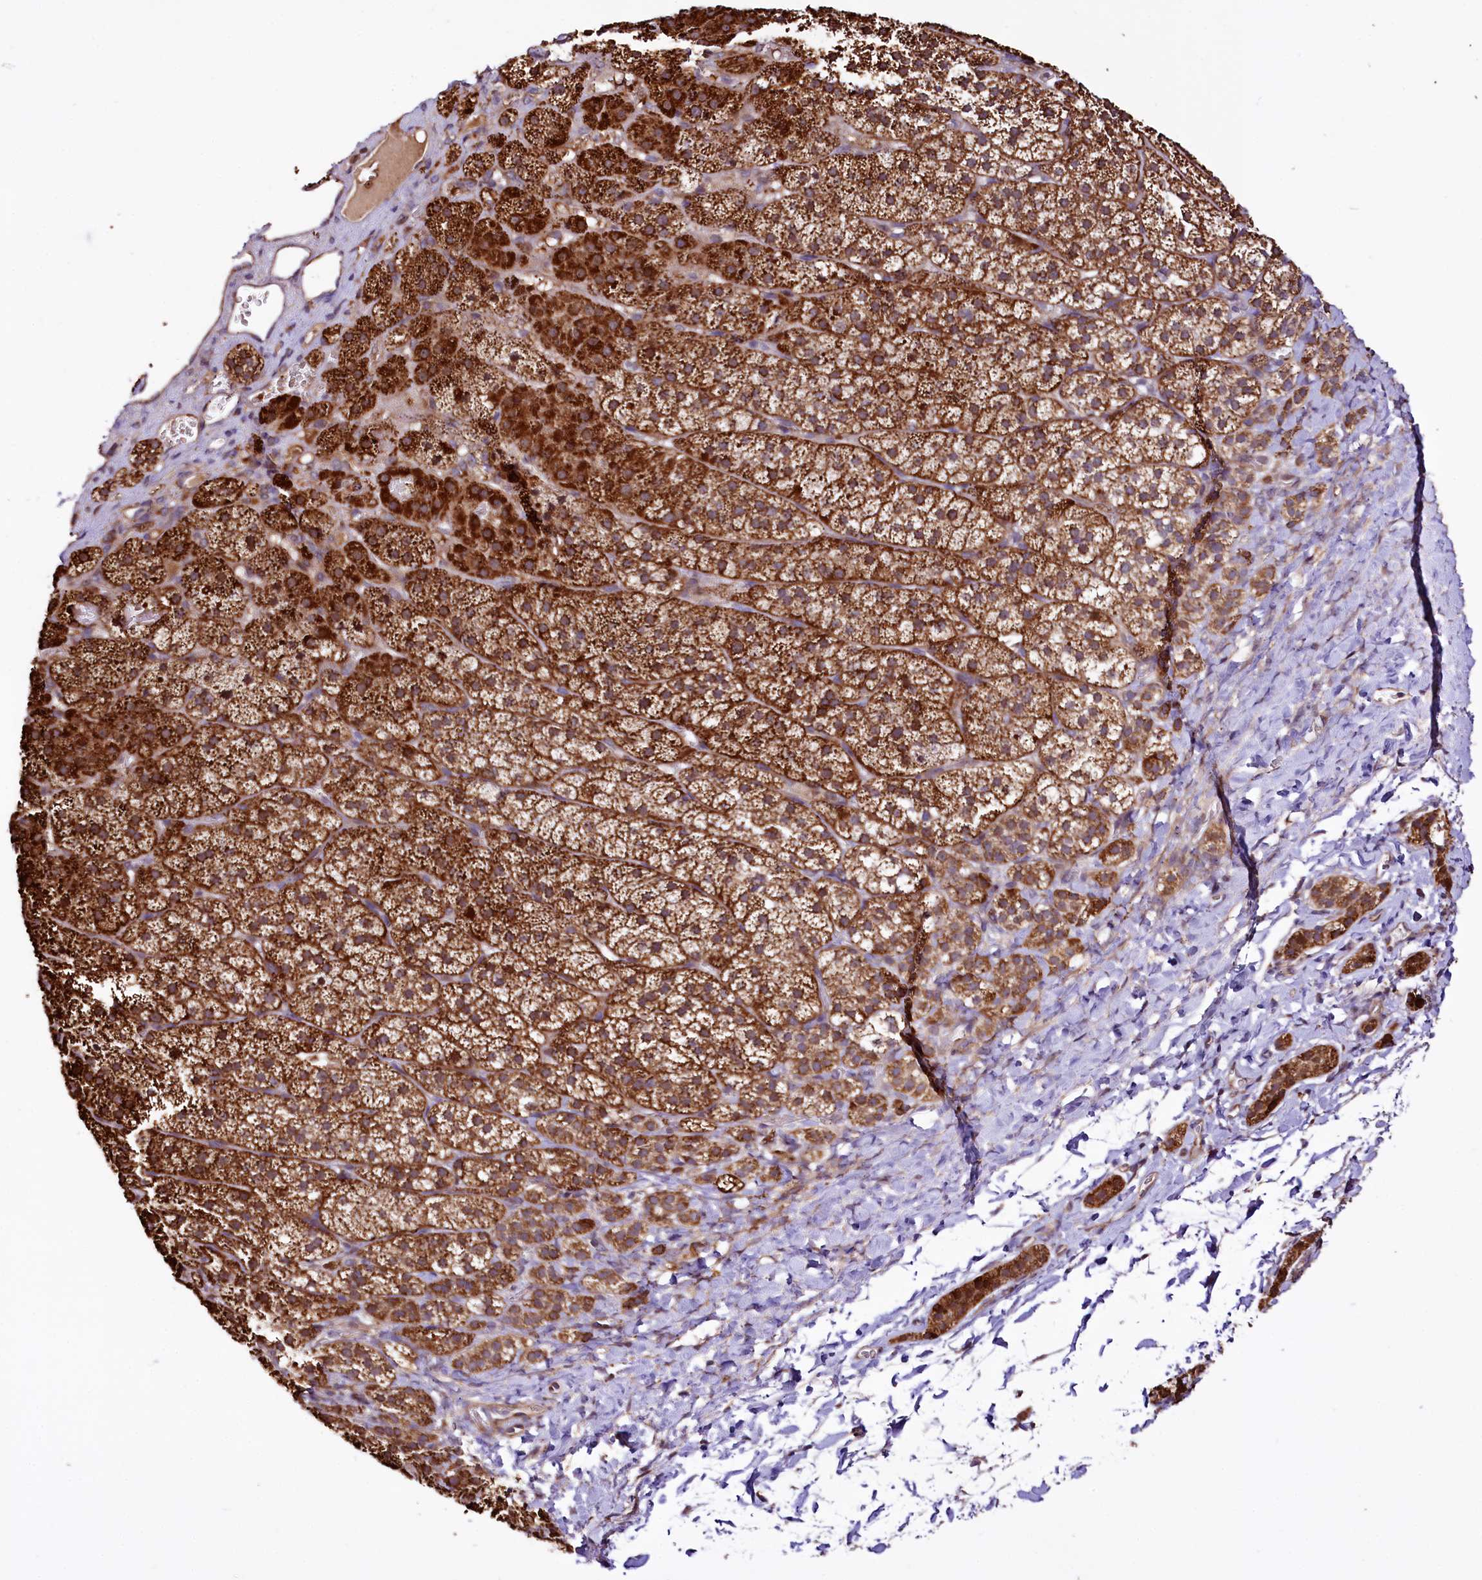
{"staining": {"intensity": "strong", "quantity": ">75%", "location": "cytoplasmic/membranous"}, "tissue": "adrenal gland", "cell_type": "Glandular cells", "image_type": "normal", "snomed": [{"axis": "morphology", "description": "Normal tissue, NOS"}, {"axis": "topography", "description": "Adrenal gland"}], "caption": "Immunohistochemical staining of benign adrenal gland displays >75% levels of strong cytoplasmic/membranous protein staining in approximately >75% of glandular cells.", "gene": "ST7", "patient": {"sex": "female", "age": 44}}